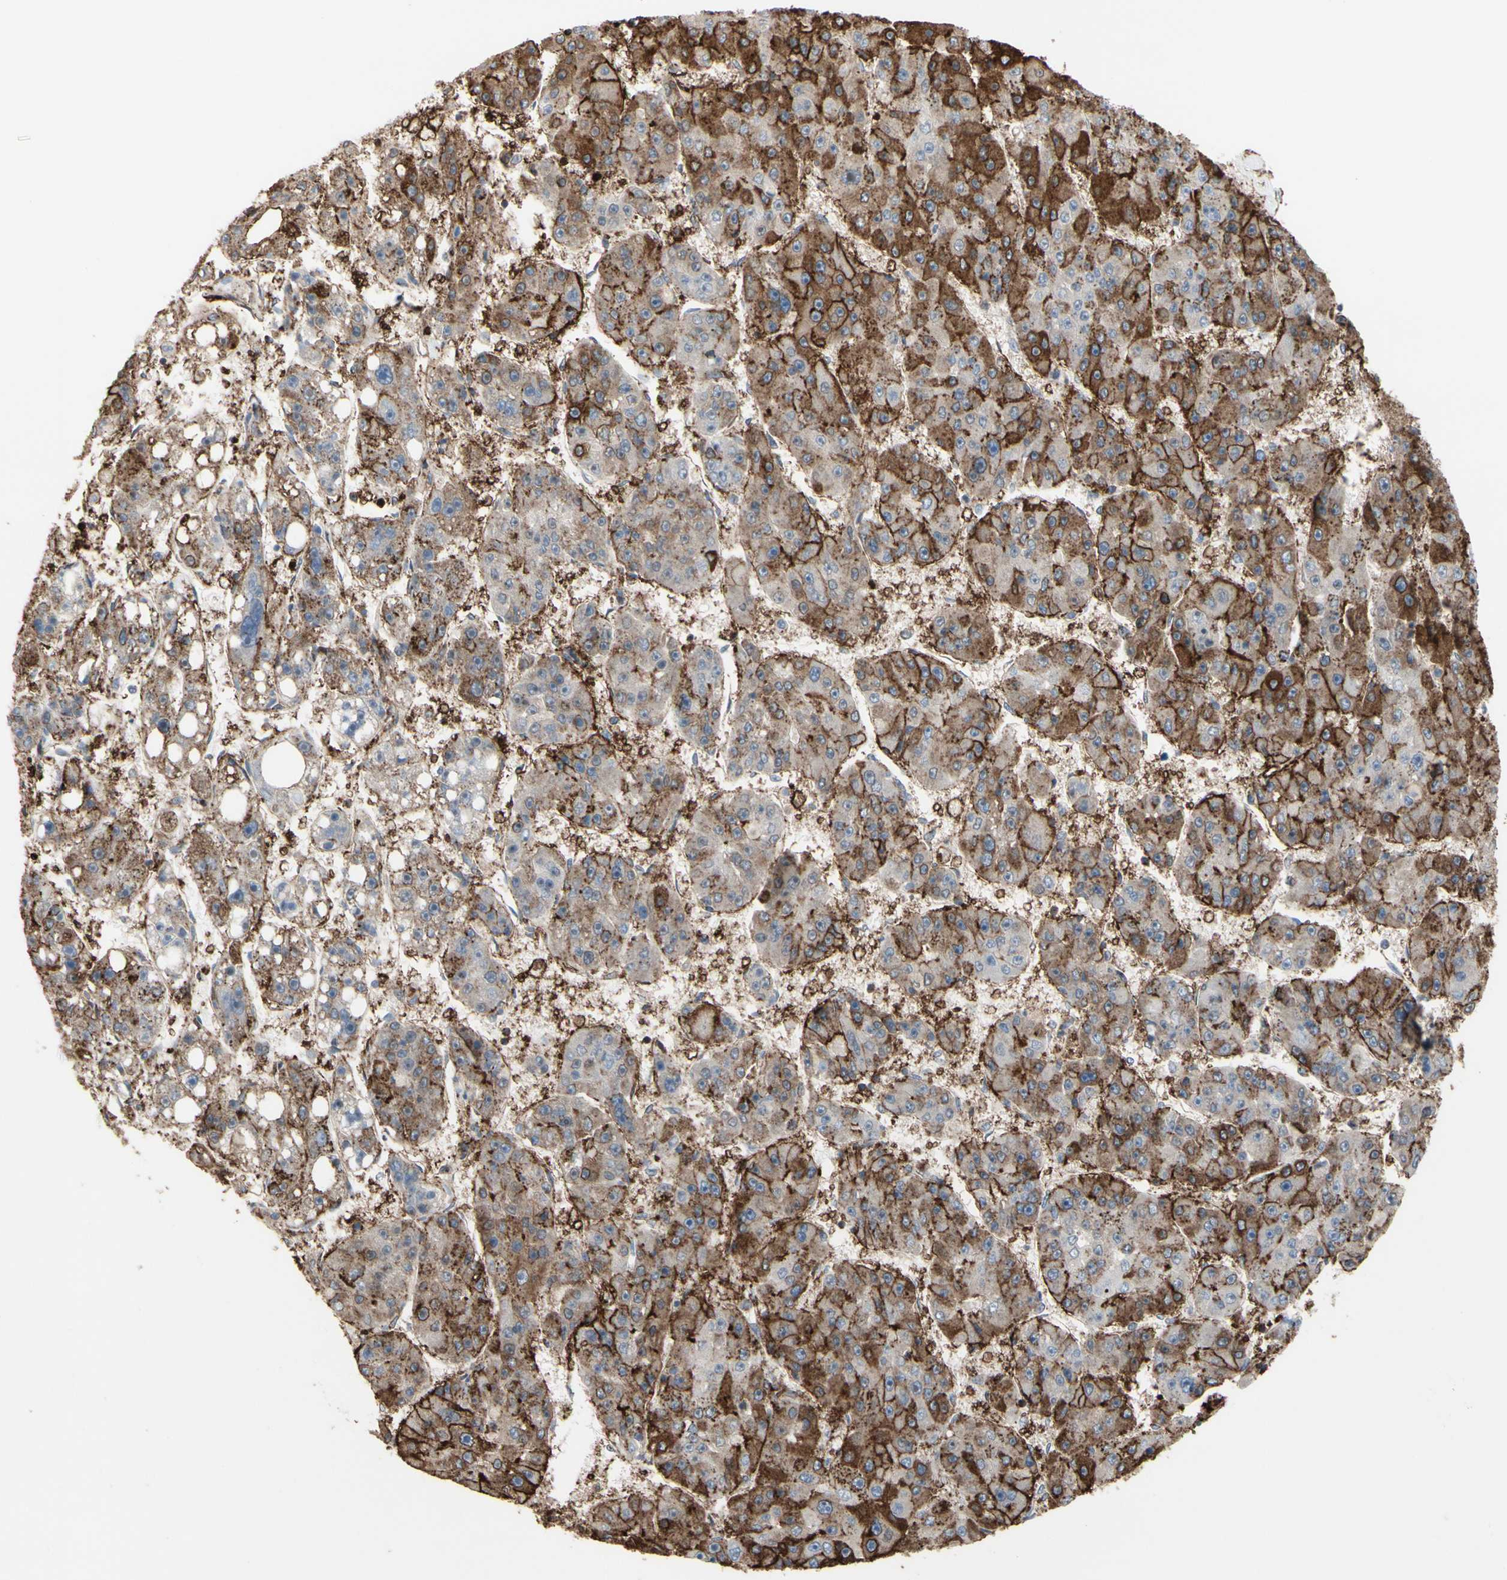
{"staining": {"intensity": "strong", "quantity": "25%-75%", "location": "cytoplasmic/membranous"}, "tissue": "liver cancer", "cell_type": "Tumor cells", "image_type": "cancer", "snomed": [{"axis": "morphology", "description": "Carcinoma, Hepatocellular, NOS"}, {"axis": "topography", "description": "Liver"}], "caption": "There is high levels of strong cytoplasmic/membranous expression in tumor cells of liver hepatocellular carcinoma, as demonstrated by immunohistochemical staining (brown color).", "gene": "ANXA6", "patient": {"sex": "female", "age": 61}}